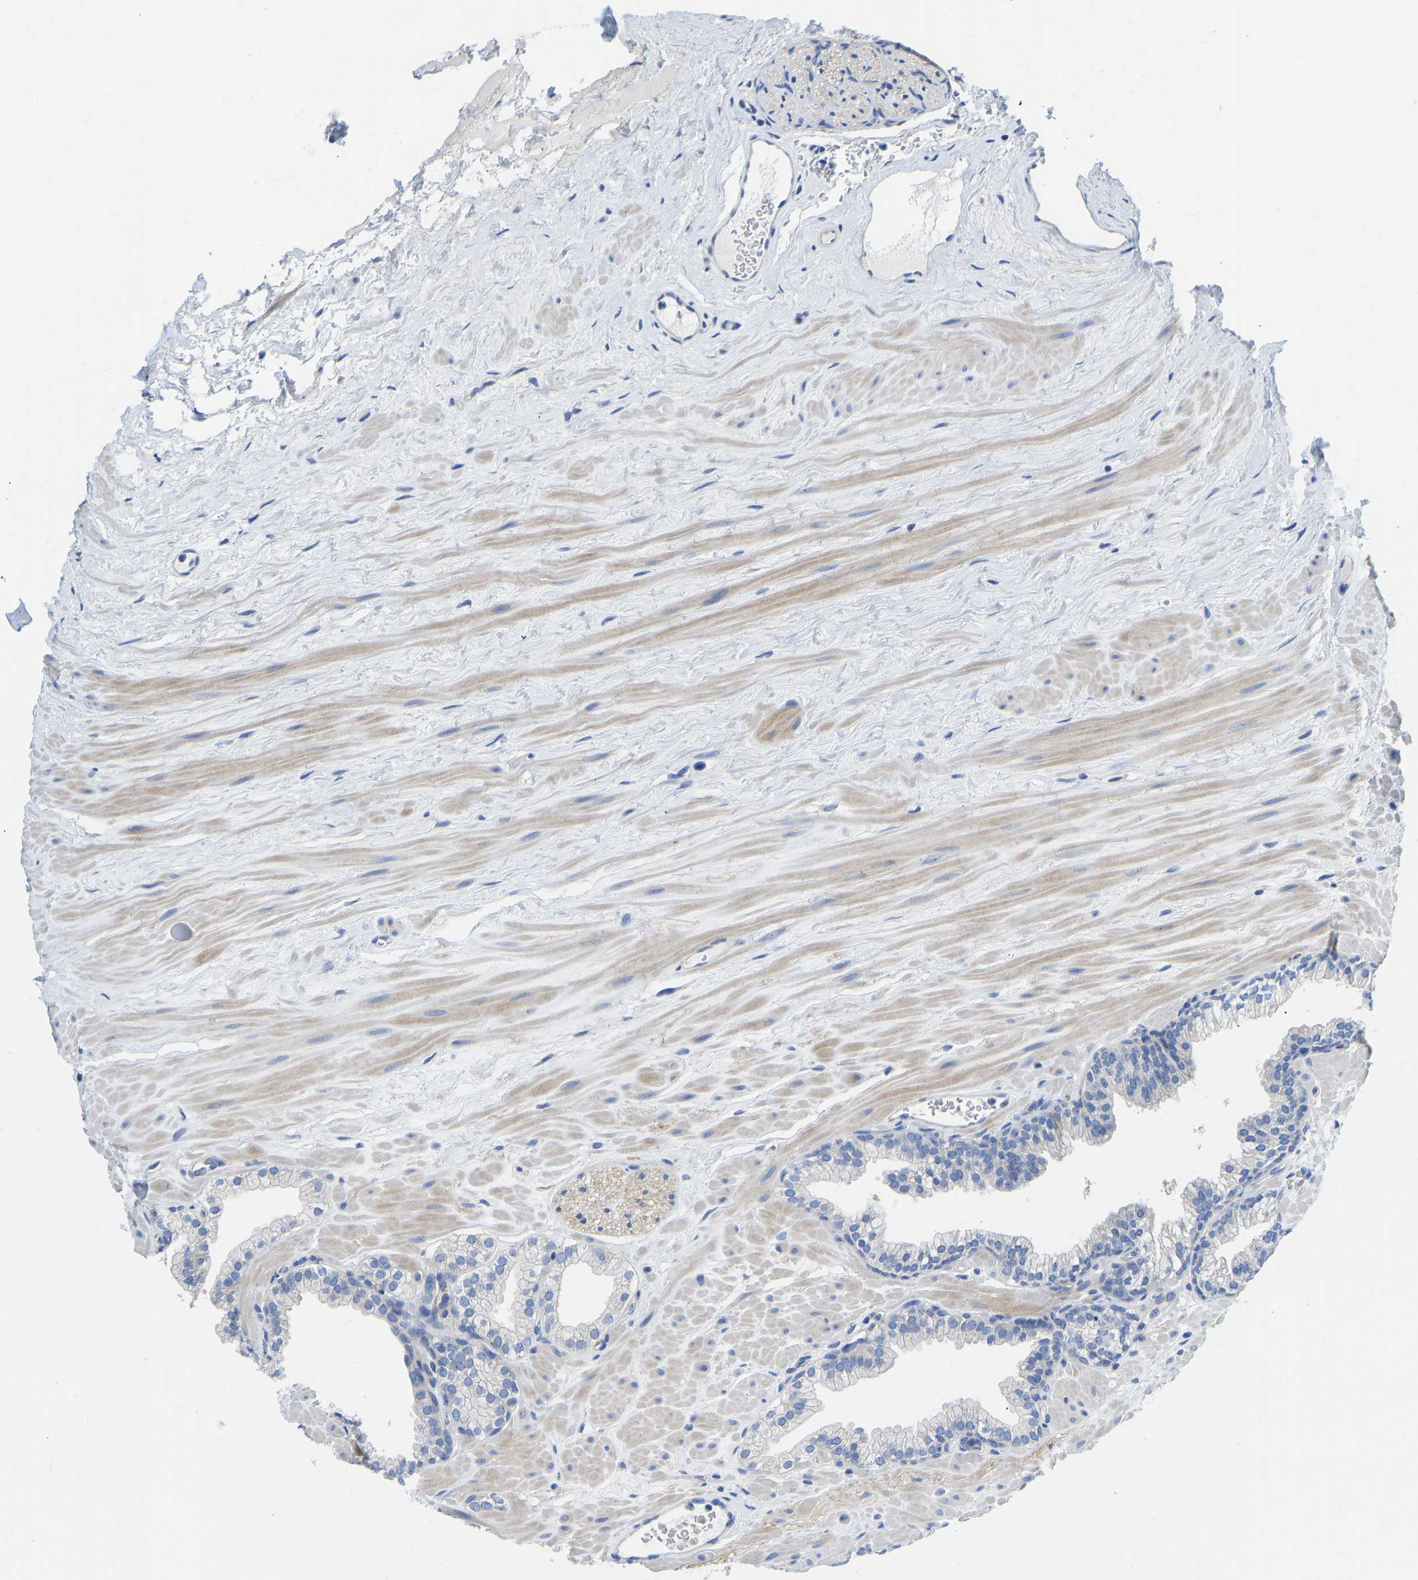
{"staining": {"intensity": "negative", "quantity": "none", "location": "none"}, "tissue": "prostate", "cell_type": "Glandular cells", "image_type": "normal", "snomed": [{"axis": "morphology", "description": "Normal tissue, NOS"}, {"axis": "morphology", "description": "Urothelial carcinoma, Low grade"}, {"axis": "topography", "description": "Urinary bladder"}, {"axis": "topography", "description": "Prostate"}], "caption": "This histopathology image is of unremarkable prostate stained with IHC to label a protein in brown with the nuclei are counter-stained blue. There is no expression in glandular cells. Brightfield microscopy of immunohistochemistry stained with DAB (3,3'-diaminobenzidine) (brown) and hematoxylin (blue), captured at high magnification.", "gene": "CHAD", "patient": {"sex": "male", "age": 60}}